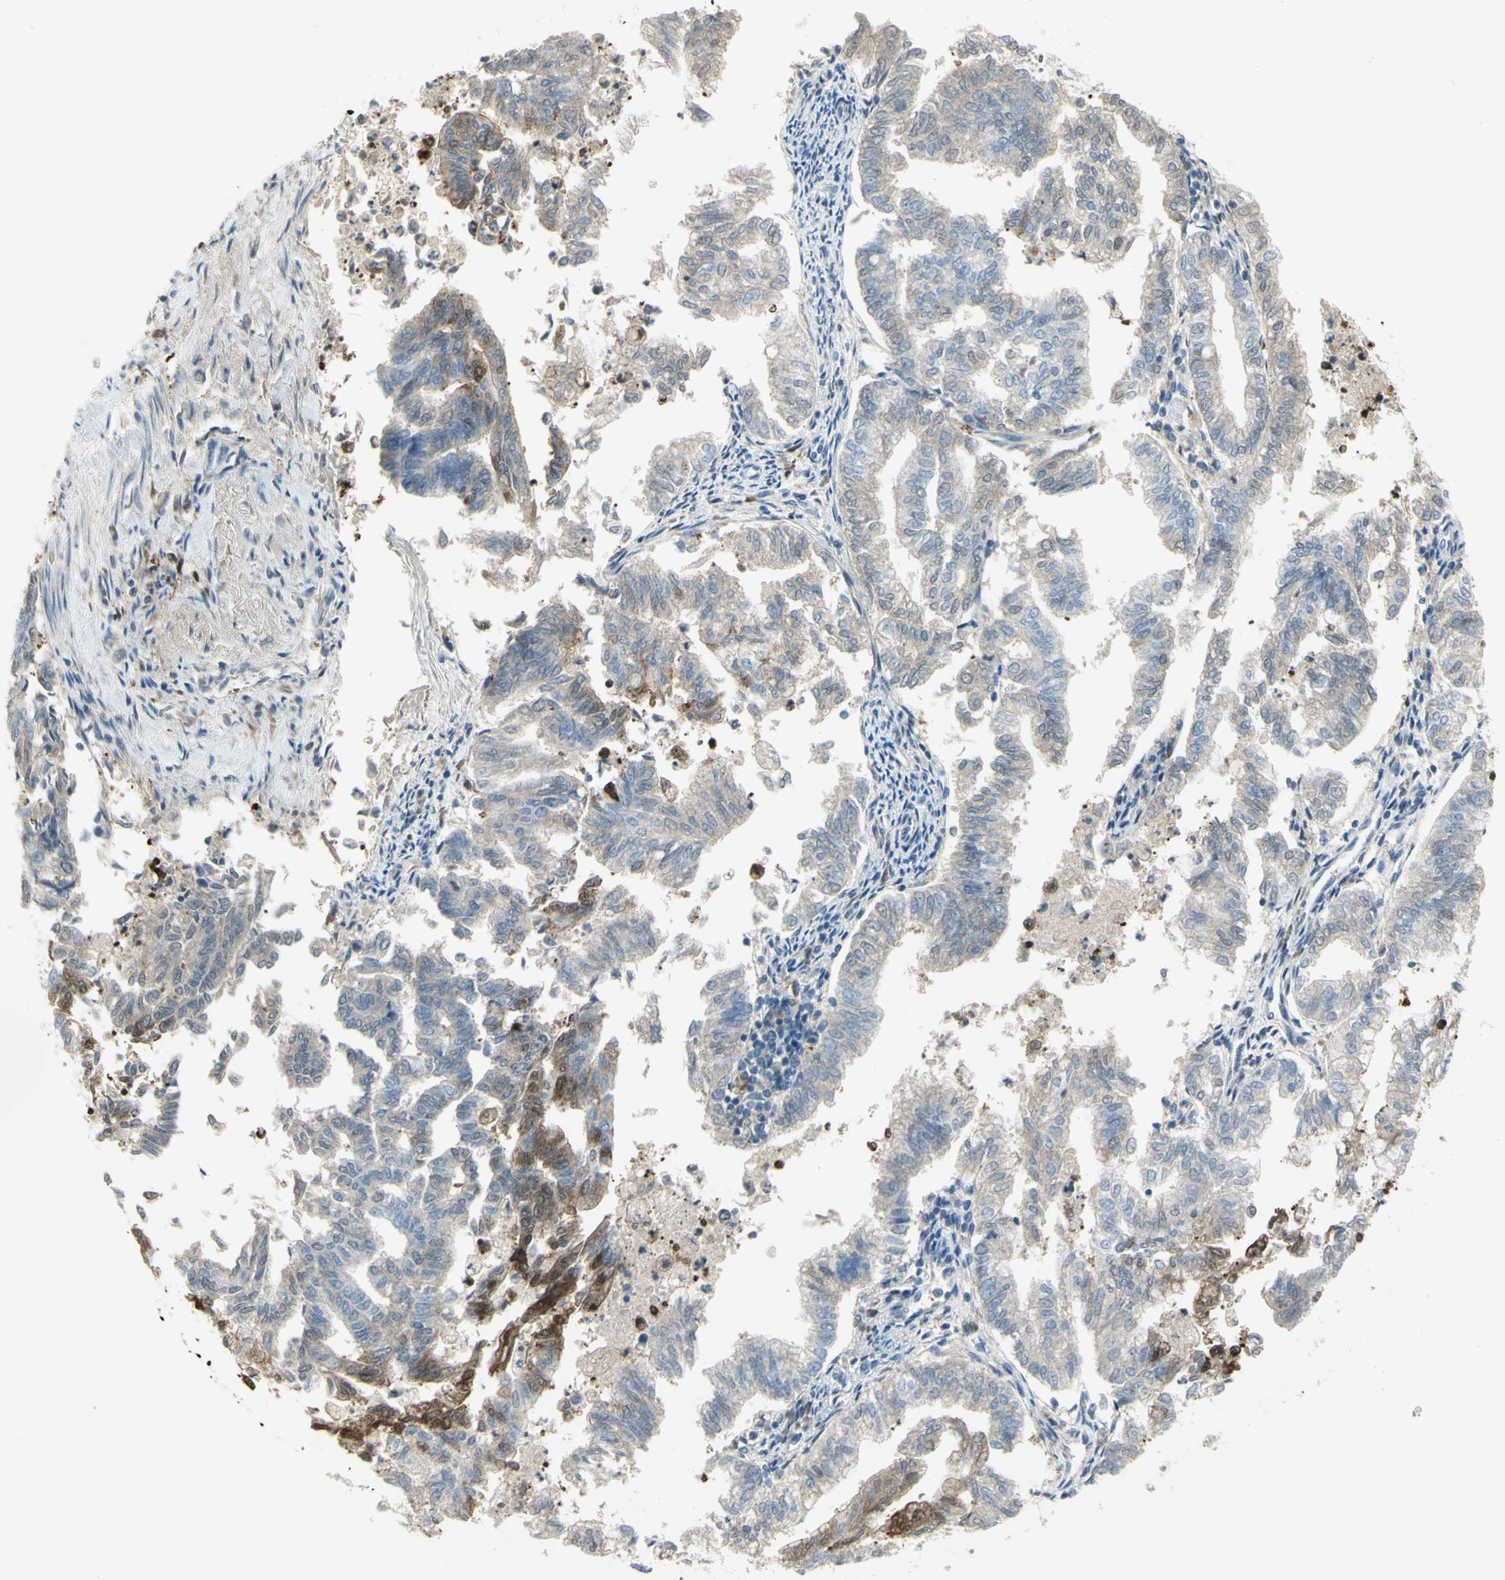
{"staining": {"intensity": "strong", "quantity": "<25%", "location": "cytoplasmic/membranous,nuclear"}, "tissue": "endometrial cancer", "cell_type": "Tumor cells", "image_type": "cancer", "snomed": [{"axis": "morphology", "description": "Necrosis, NOS"}, {"axis": "morphology", "description": "Adenocarcinoma, NOS"}, {"axis": "topography", "description": "Endometrium"}], "caption": "This image demonstrates immunohistochemistry (IHC) staining of endometrial cancer, with medium strong cytoplasmic/membranous and nuclear positivity in about <25% of tumor cells.", "gene": "C1orf159", "patient": {"sex": "female", "age": 79}}